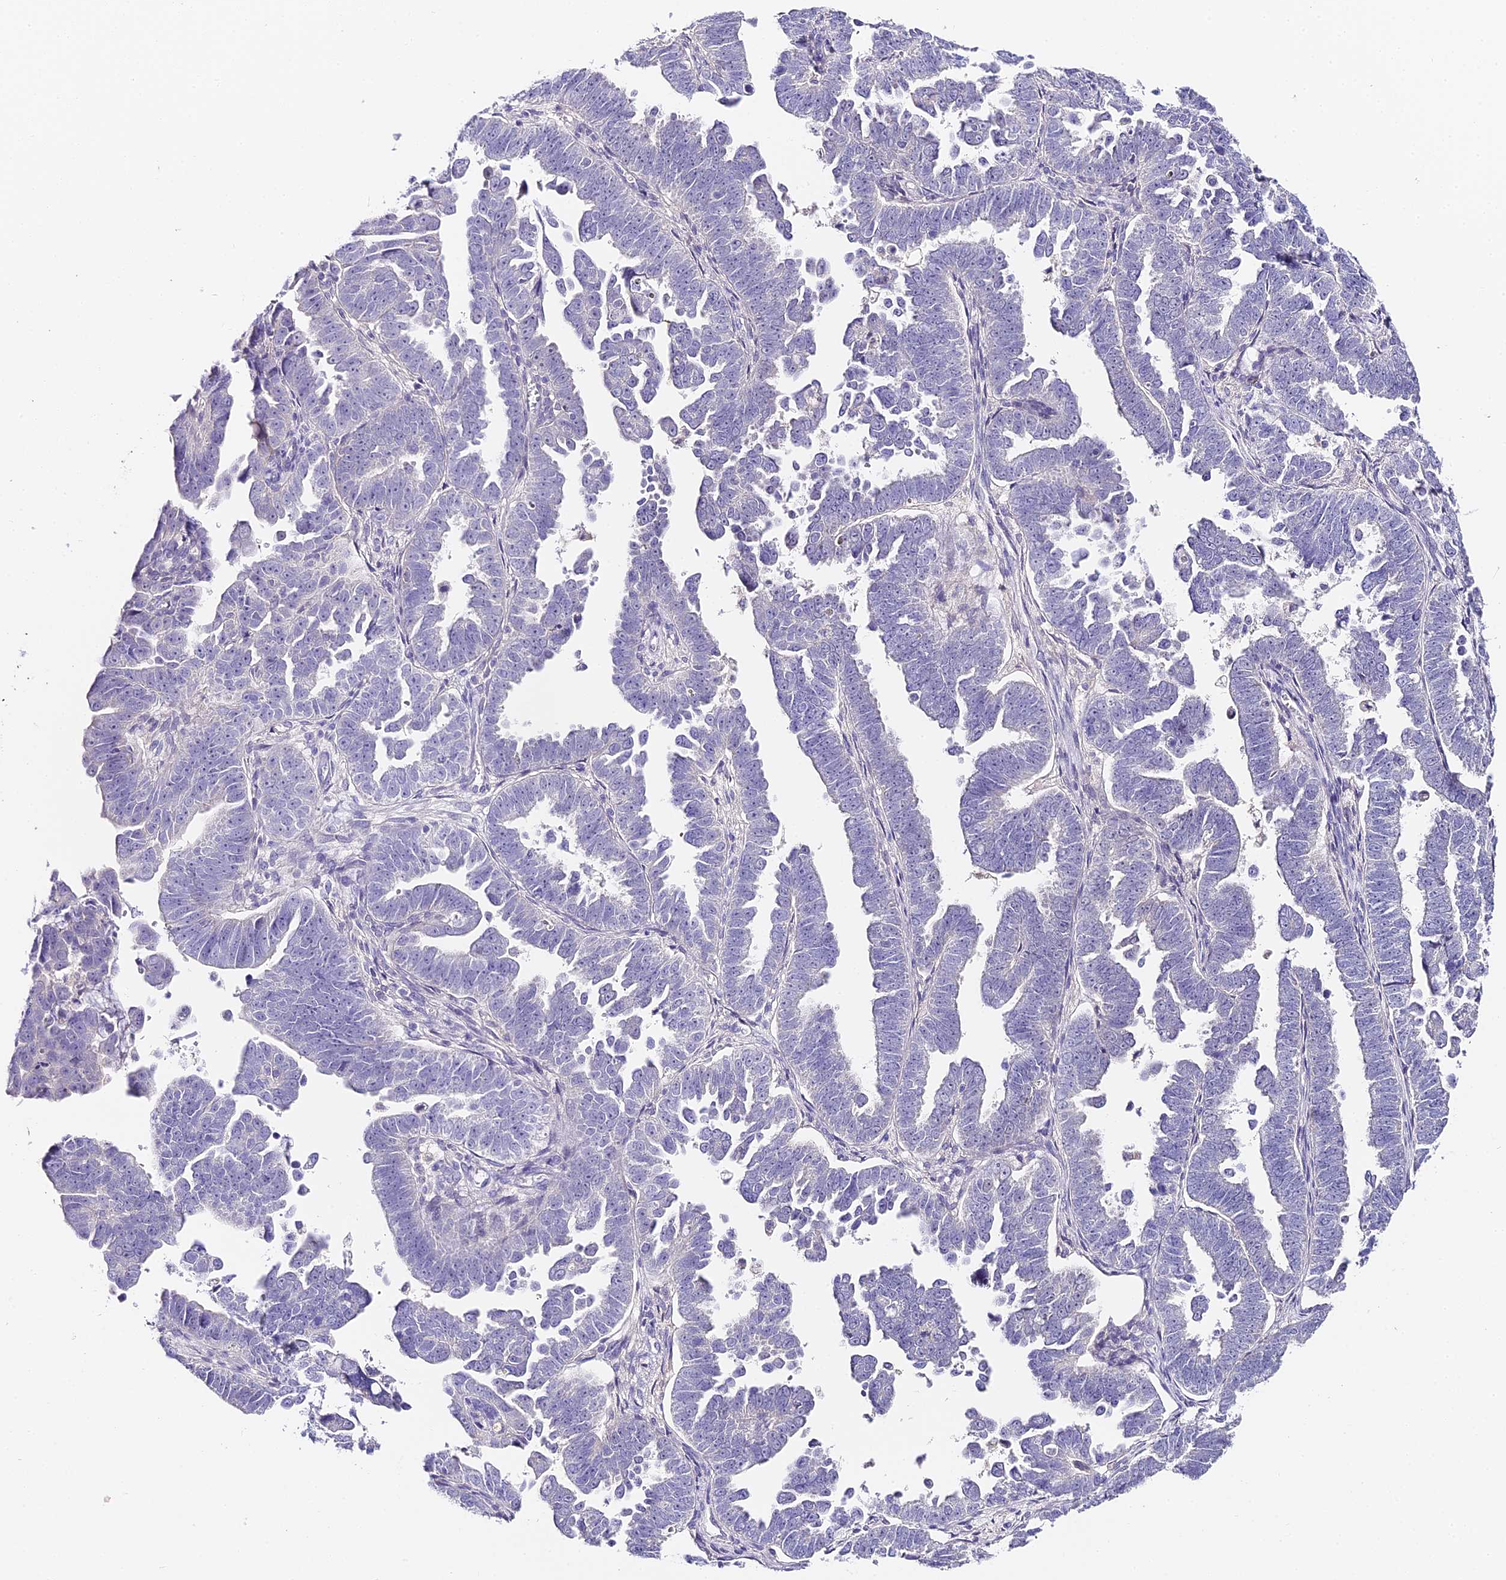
{"staining": {"intensity": "negative", "quantity": "none", "location": "none"}, "tissue": "endometrial cancer", "cell_type": "Tumor cells", "image_type": "cancer", "snomed": [{"axis": "morphology", "description": "Adenocarcinoma, NOS"}, {"axis": "topography", "description": "Endometrium"}], "caption": "There is no significant staining in tumor cells of endometrial cancer (adenocarcinoma).", "gene": "ABHD14A-ACY1", "patient": {"sex": "female", "age": 75}}